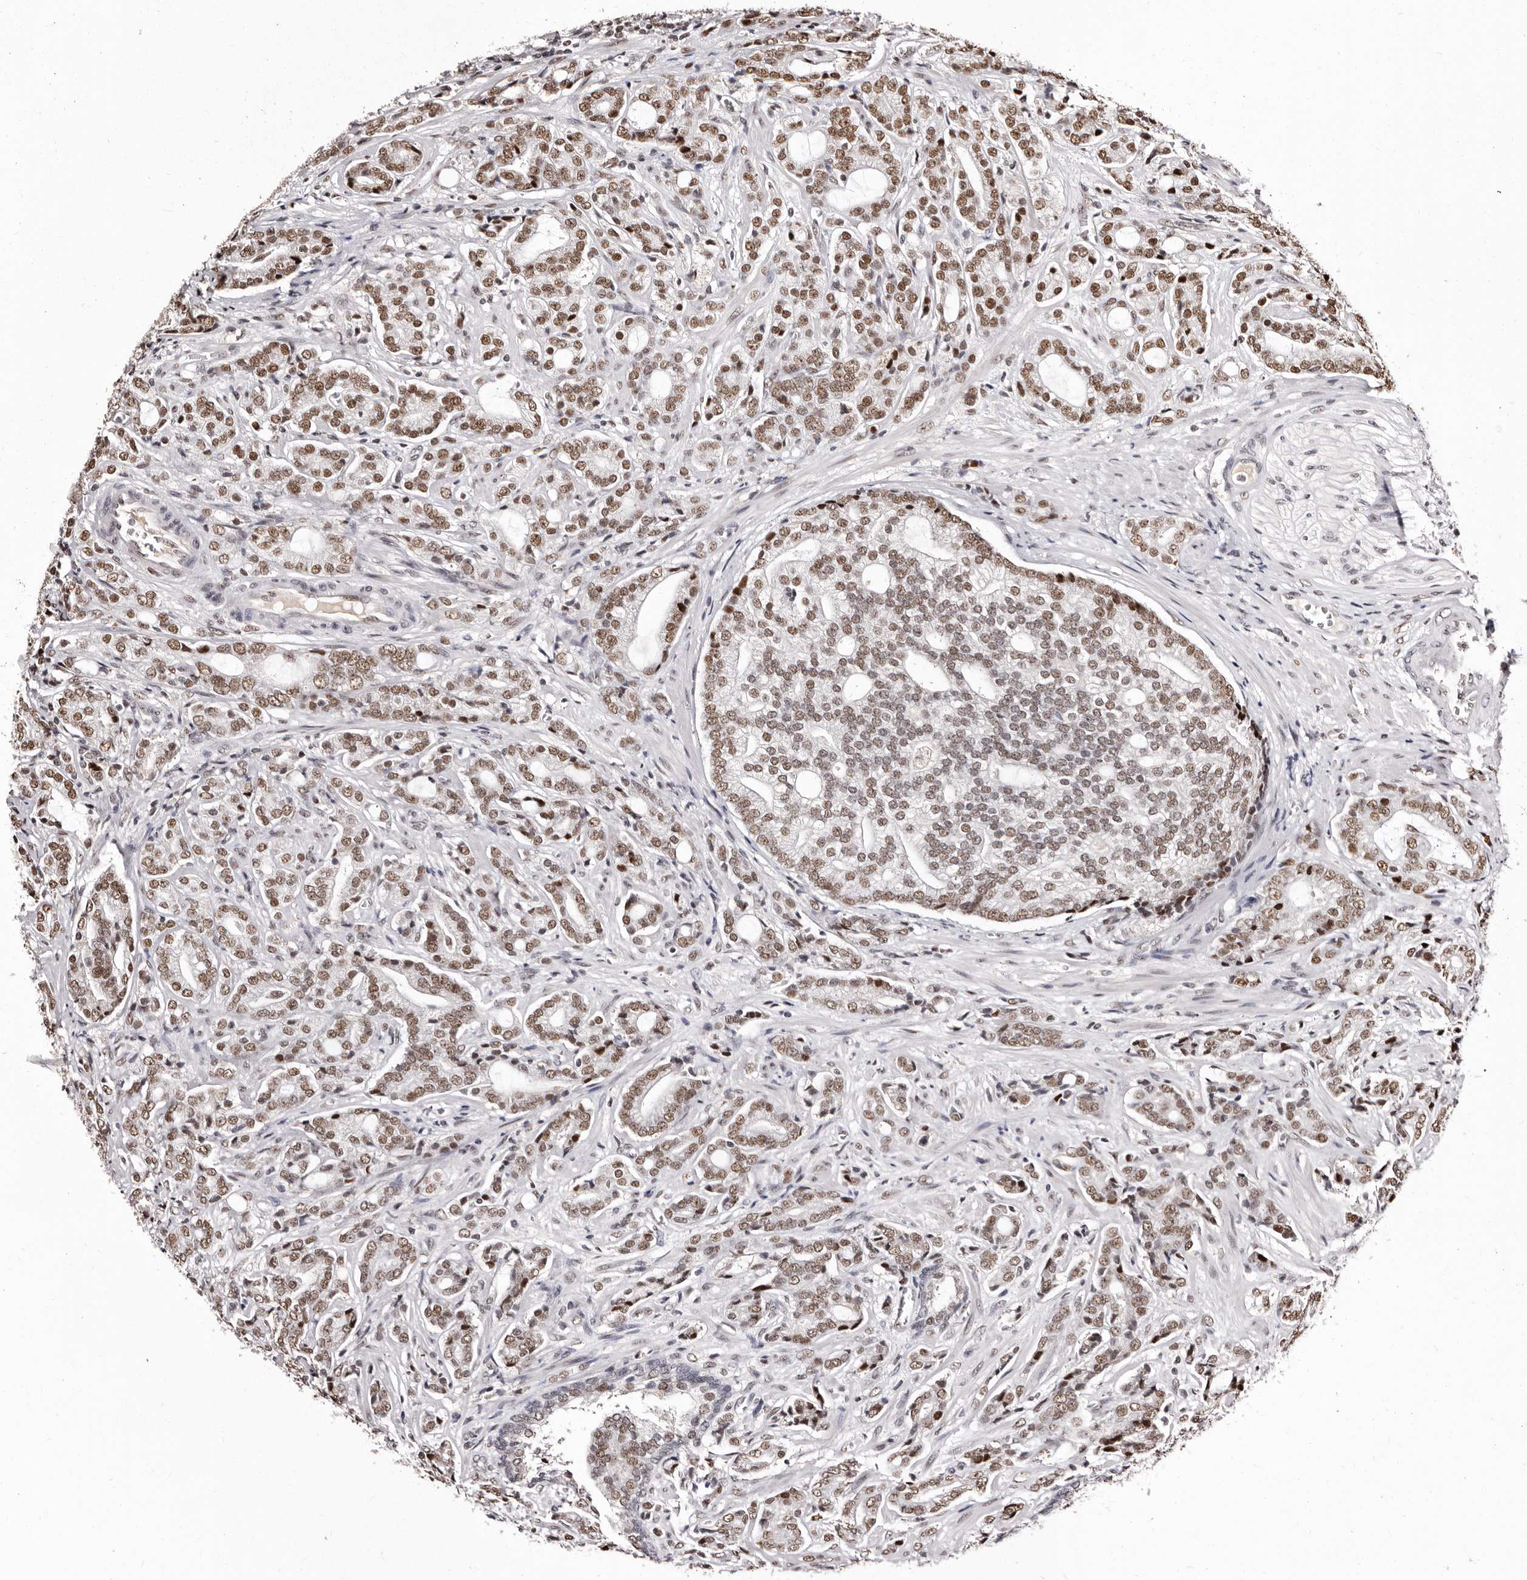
{"staining": {"intensity": "moderate", "quantity": ">75%", "location": "nuclear"}, "tissue": "prostate cancer", "cell_type": "Tumor cells", "image_type": "cancer", "snomed": [{"axis": "morphology", "description": "Adenocarcinoma, High grade"}, {"axis": "topography", "description": "Prostate"}], "caption": "Immunohistochemical staining of adenocarcinoma (high-grade) (prostate) exhibits medium levels of moderate nuclear protein expression in approximately >75% of tumor cells.", "gene": "ANAPC11", "patient": {"sex": "male", "age": 57}}